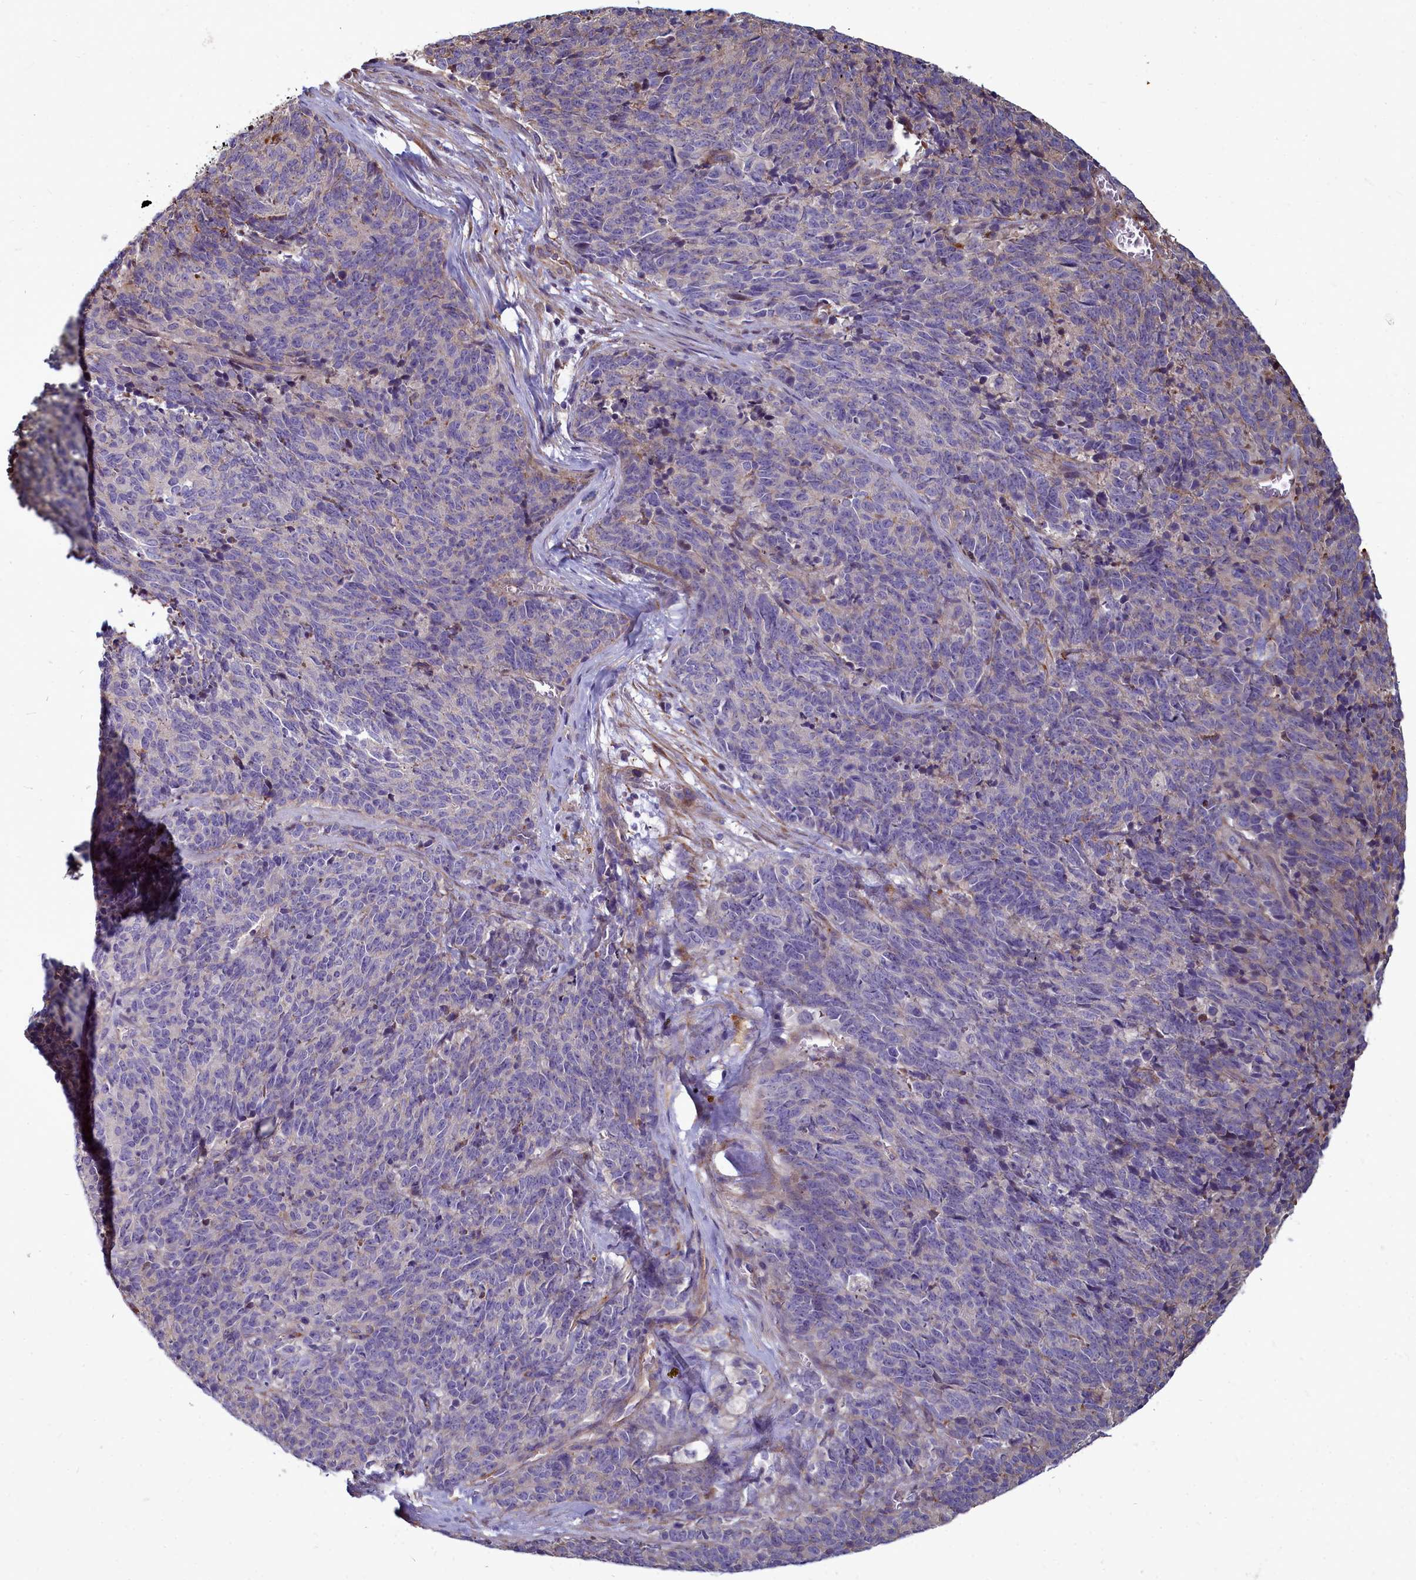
{"staining": {"intensity": "negative", "quantity": "none", "location": "none"}, "tissue": "cervical cancer", "cell_type": "Tumor cells", "image_type": "cancer", "snomed": [{"axis": "morphology", "description": "Squamous cell carcinoma, NOS"}, {"axis": "topography", "description": "Cervix"}], "caption": "IHC photomicrograph of human squamous cell carcinoma (cervical) stained for a protein (brown), which shows no staining in tumor cells.", "gene": "TTC5", "patient": {"sex": "female", "age": 29}}